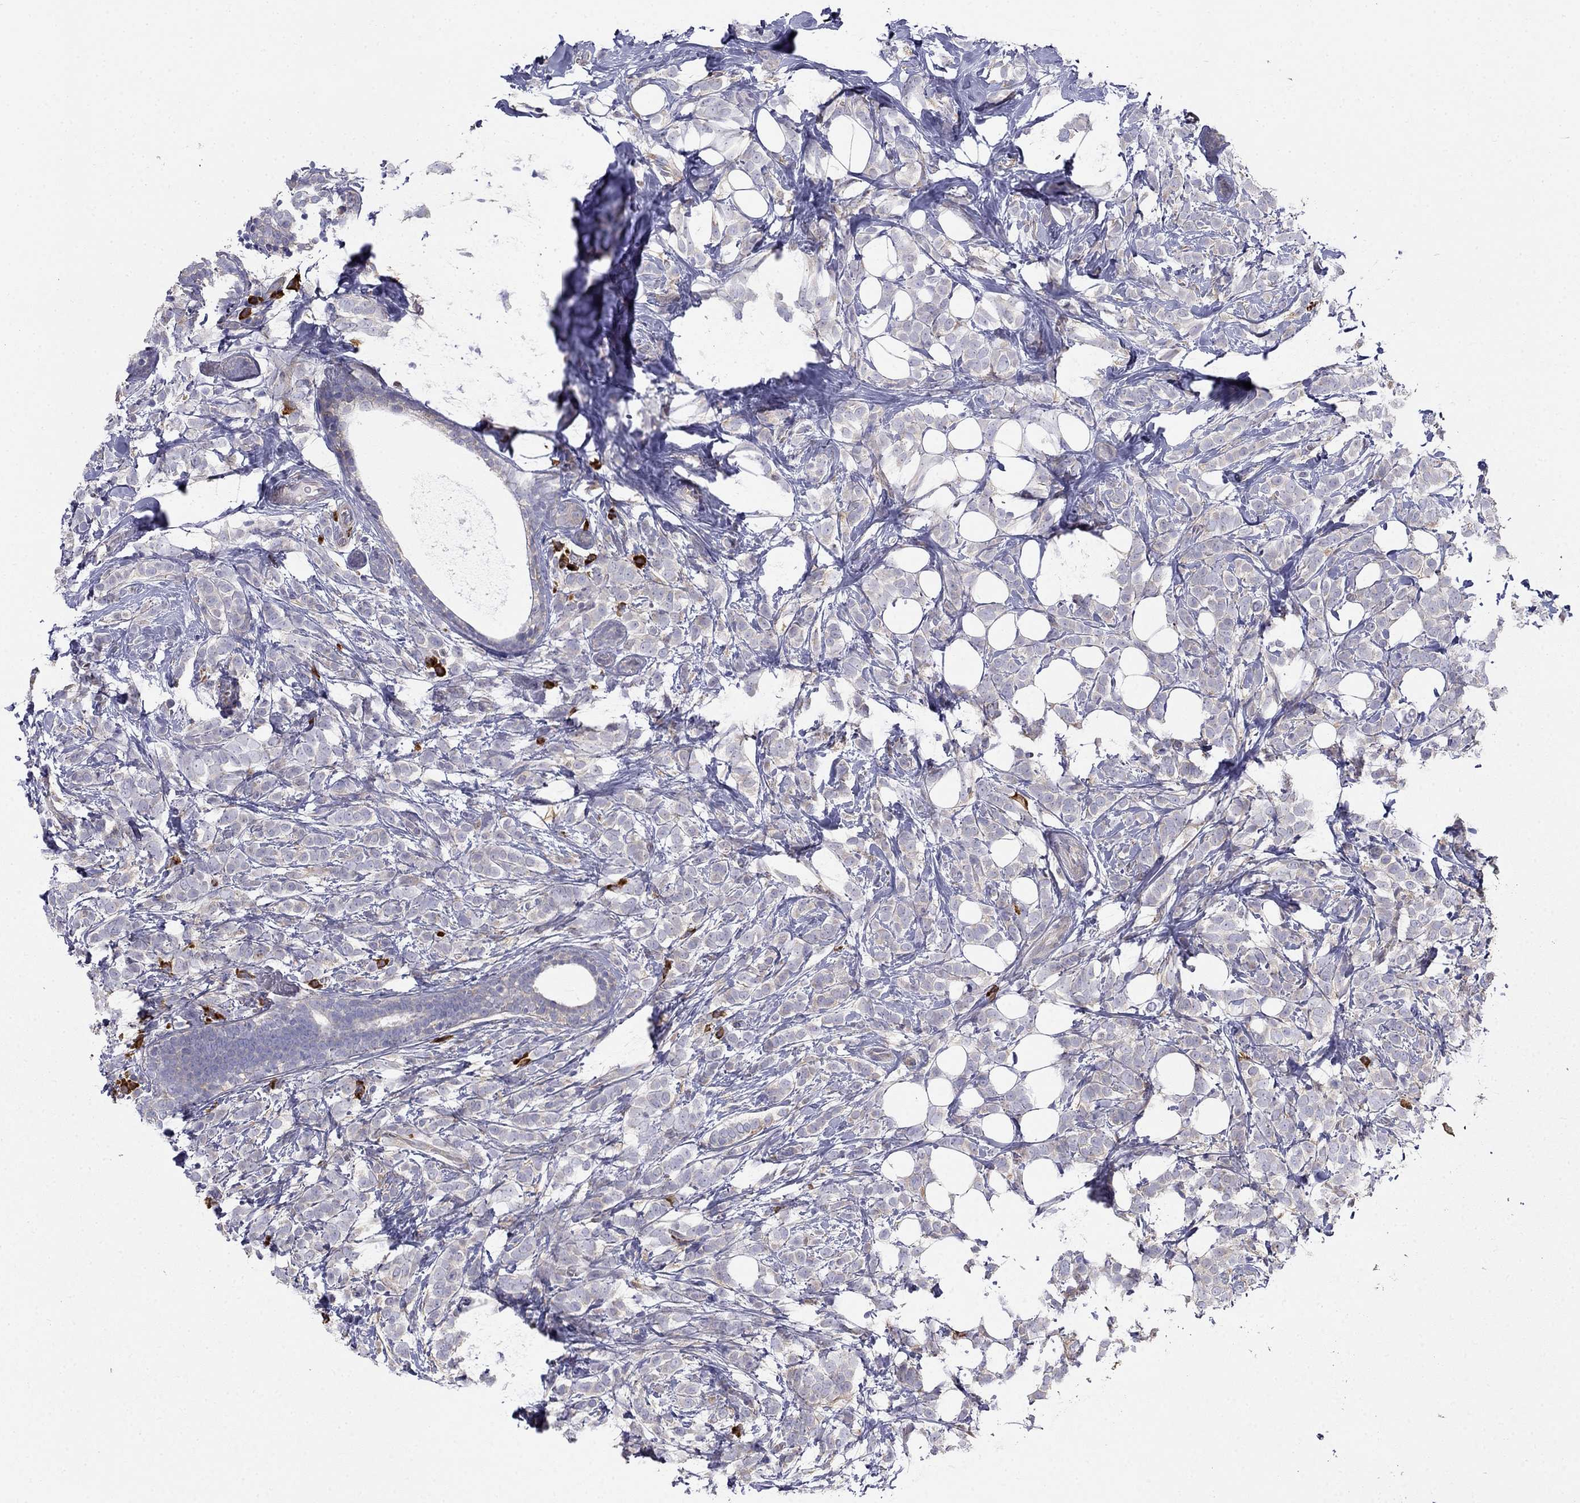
{"staining": {"intensity": "weak", "quantity": "<25%", "location": "cytoplasmic/membranous"}, "tissue": "breast cancer", "cell_type": "Tumor cells", "image_type": "cancer", "snomed": [{"axis": "morphology", "description": "Lobular carcinoma"}, {"axis": "topography", "description": "Breast"}], "caption": "DAB immunohistochemical staining of breast cancer displays no significant staining in tumor cells. Nuclei are stained in blue.", "gene": "LONRF2", "patient": {"sex": "female", "age": 49}}